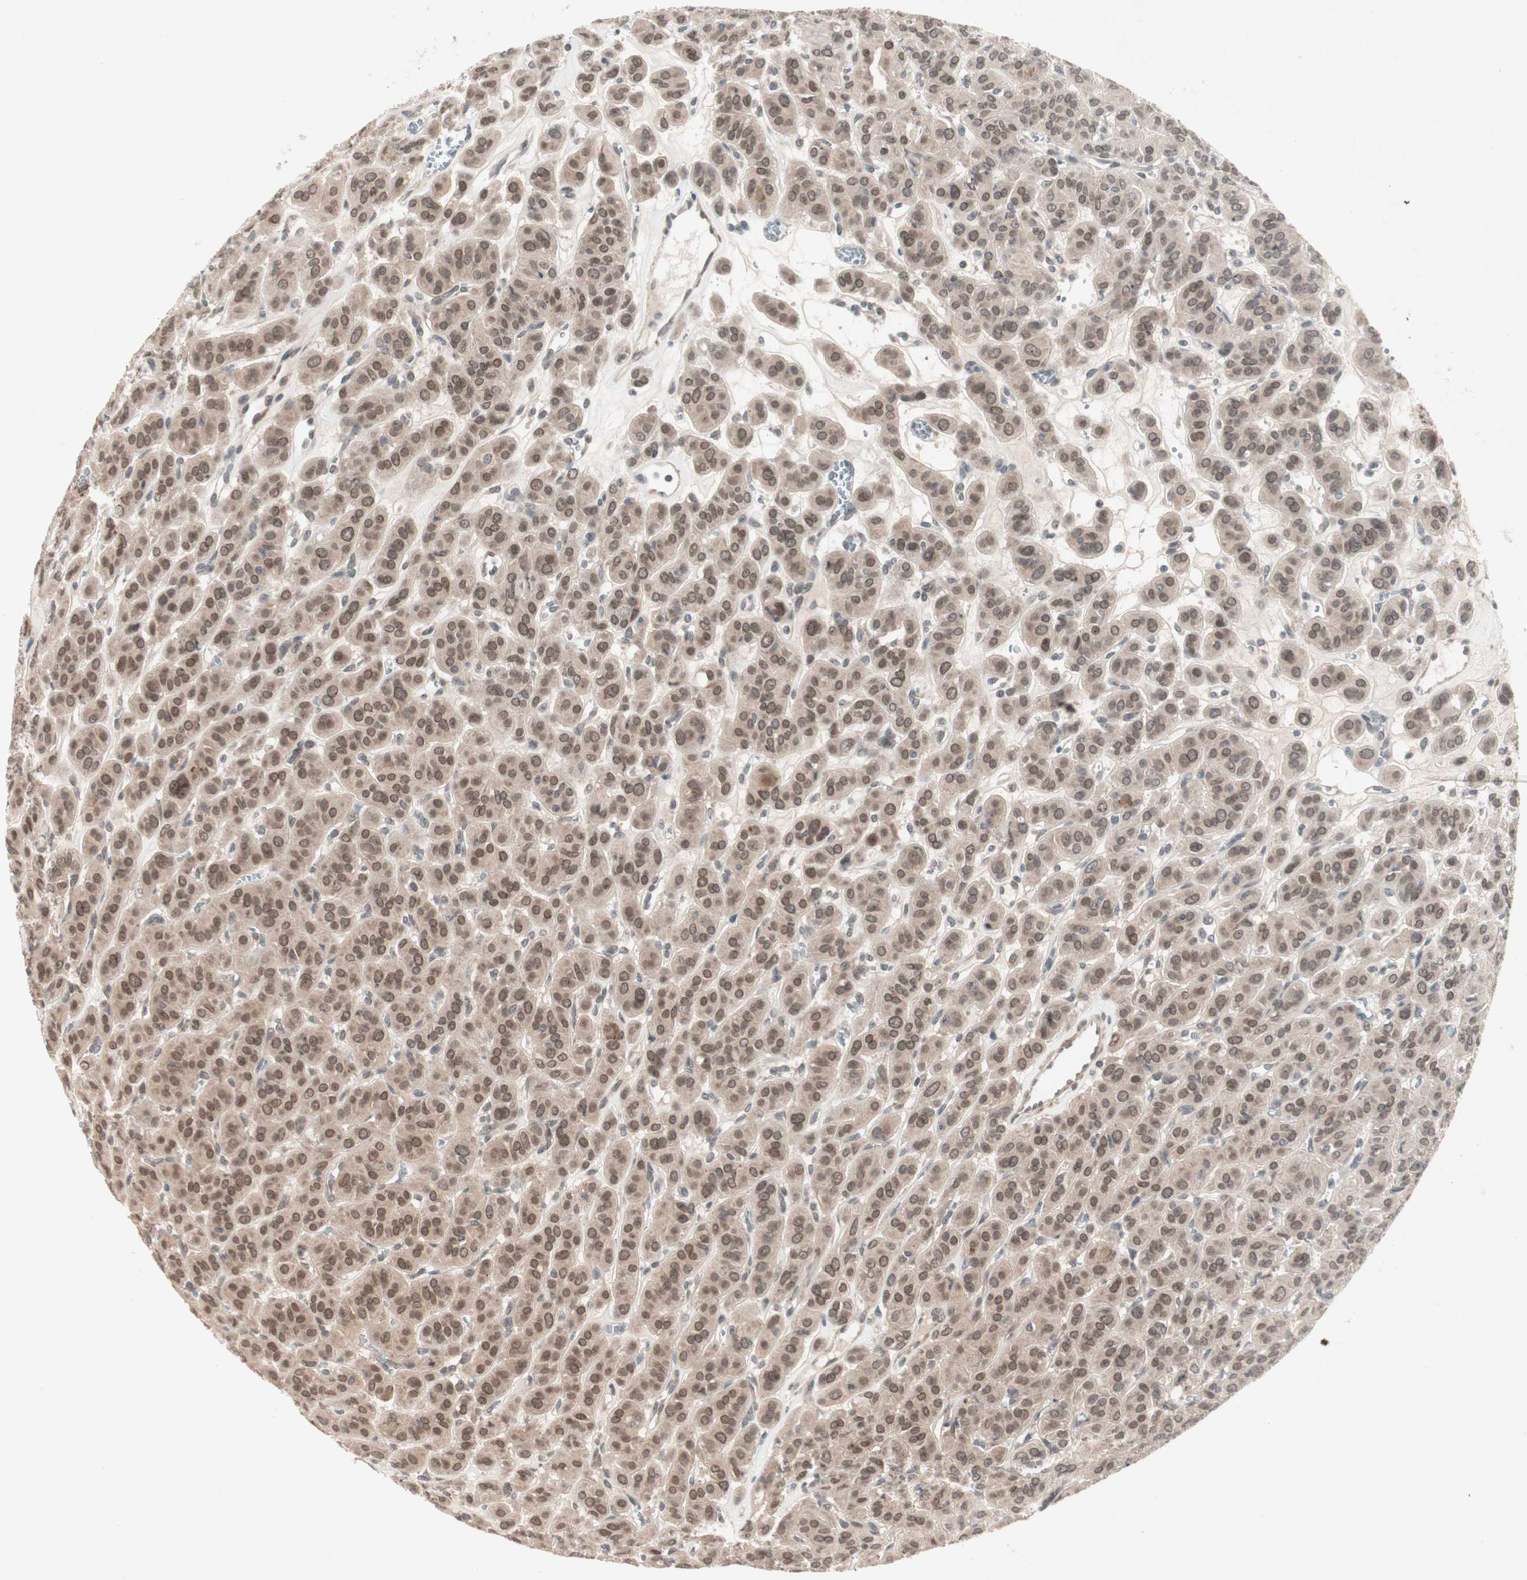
{"staining": {"intensity": "weak", "quantity": ">75%", "location": "cytoplasmic/membranous,nuclear"}, "tissue": "thyroid cancer", "cell_type": "Tumor cells", "image_type": "cancer", "snomed": [{"axis": "morphology", "description": "Follicular adenoma carcinoma, NOS"}, {"axis": "topography", "description": "Thyroid gland"}], "caption": "Immunohistochemical staining of follicular adenoma carcinoma (thyroid) shows low levels of weak cytoplasmic/membranous and nuclear positivity in about >75% of tumor cells.", "gene": "PGBD1", "patient": {"sex": "female", "age": 71}}